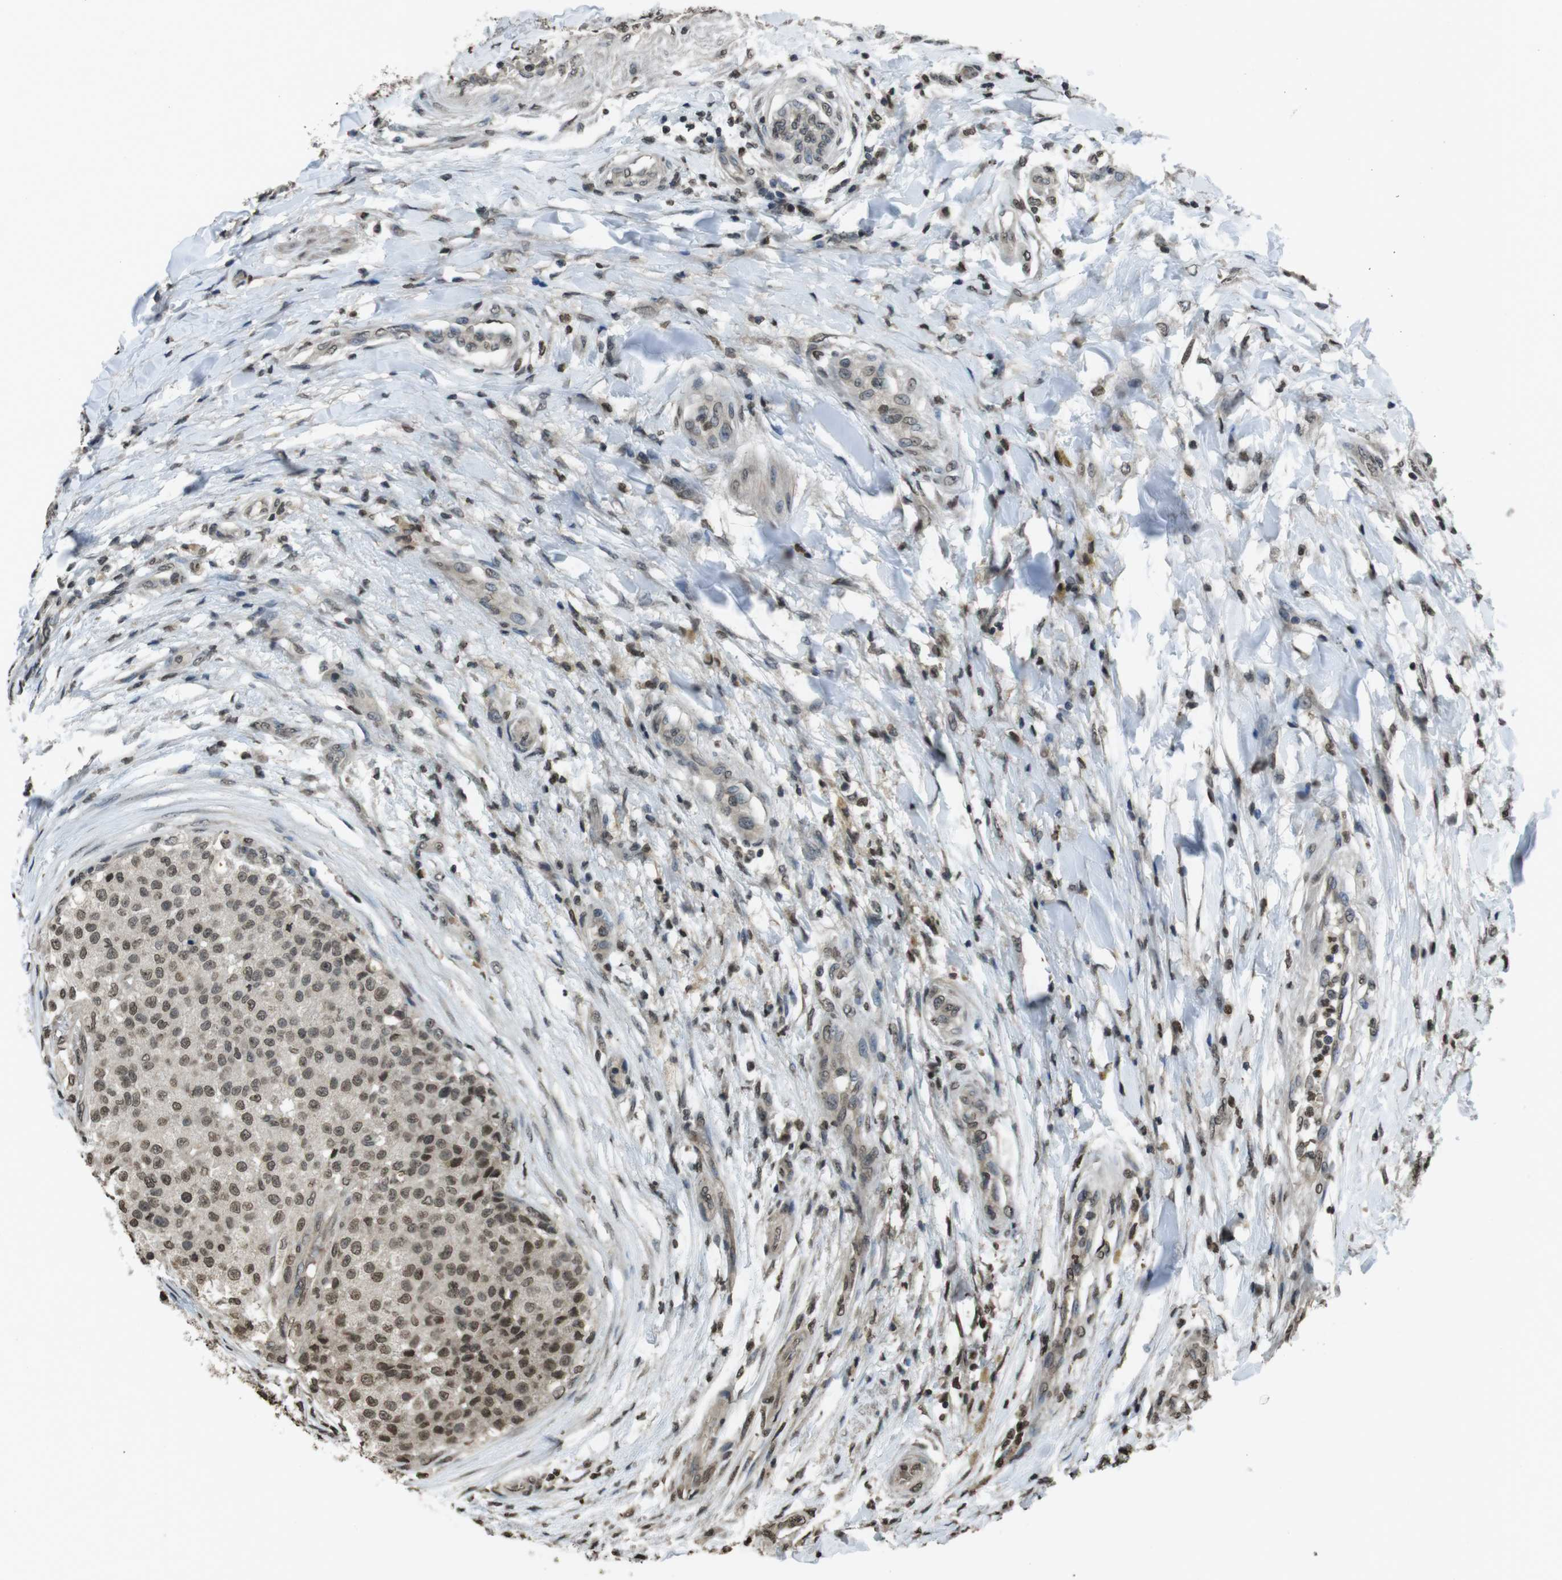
{"staining": {"intensity": "moderate", "quantity": ">75%", "location": "nuclear"}, "tissue": "testis cancer", "cell_type": "Tumor cells", "image_type": "cancer", "snomed": [{"axis": "morphology", "description": "Seminoma, NOS"}, {"axis": "topography", "description": "Testis"}], "caption": "This is a histology image of immunohistochemistry staining of seminoma (testis), which shows moderate expression in the nuclear of tumor cells.", "gene": "MAF", "patient": {"sex": "male", "age": 59}}